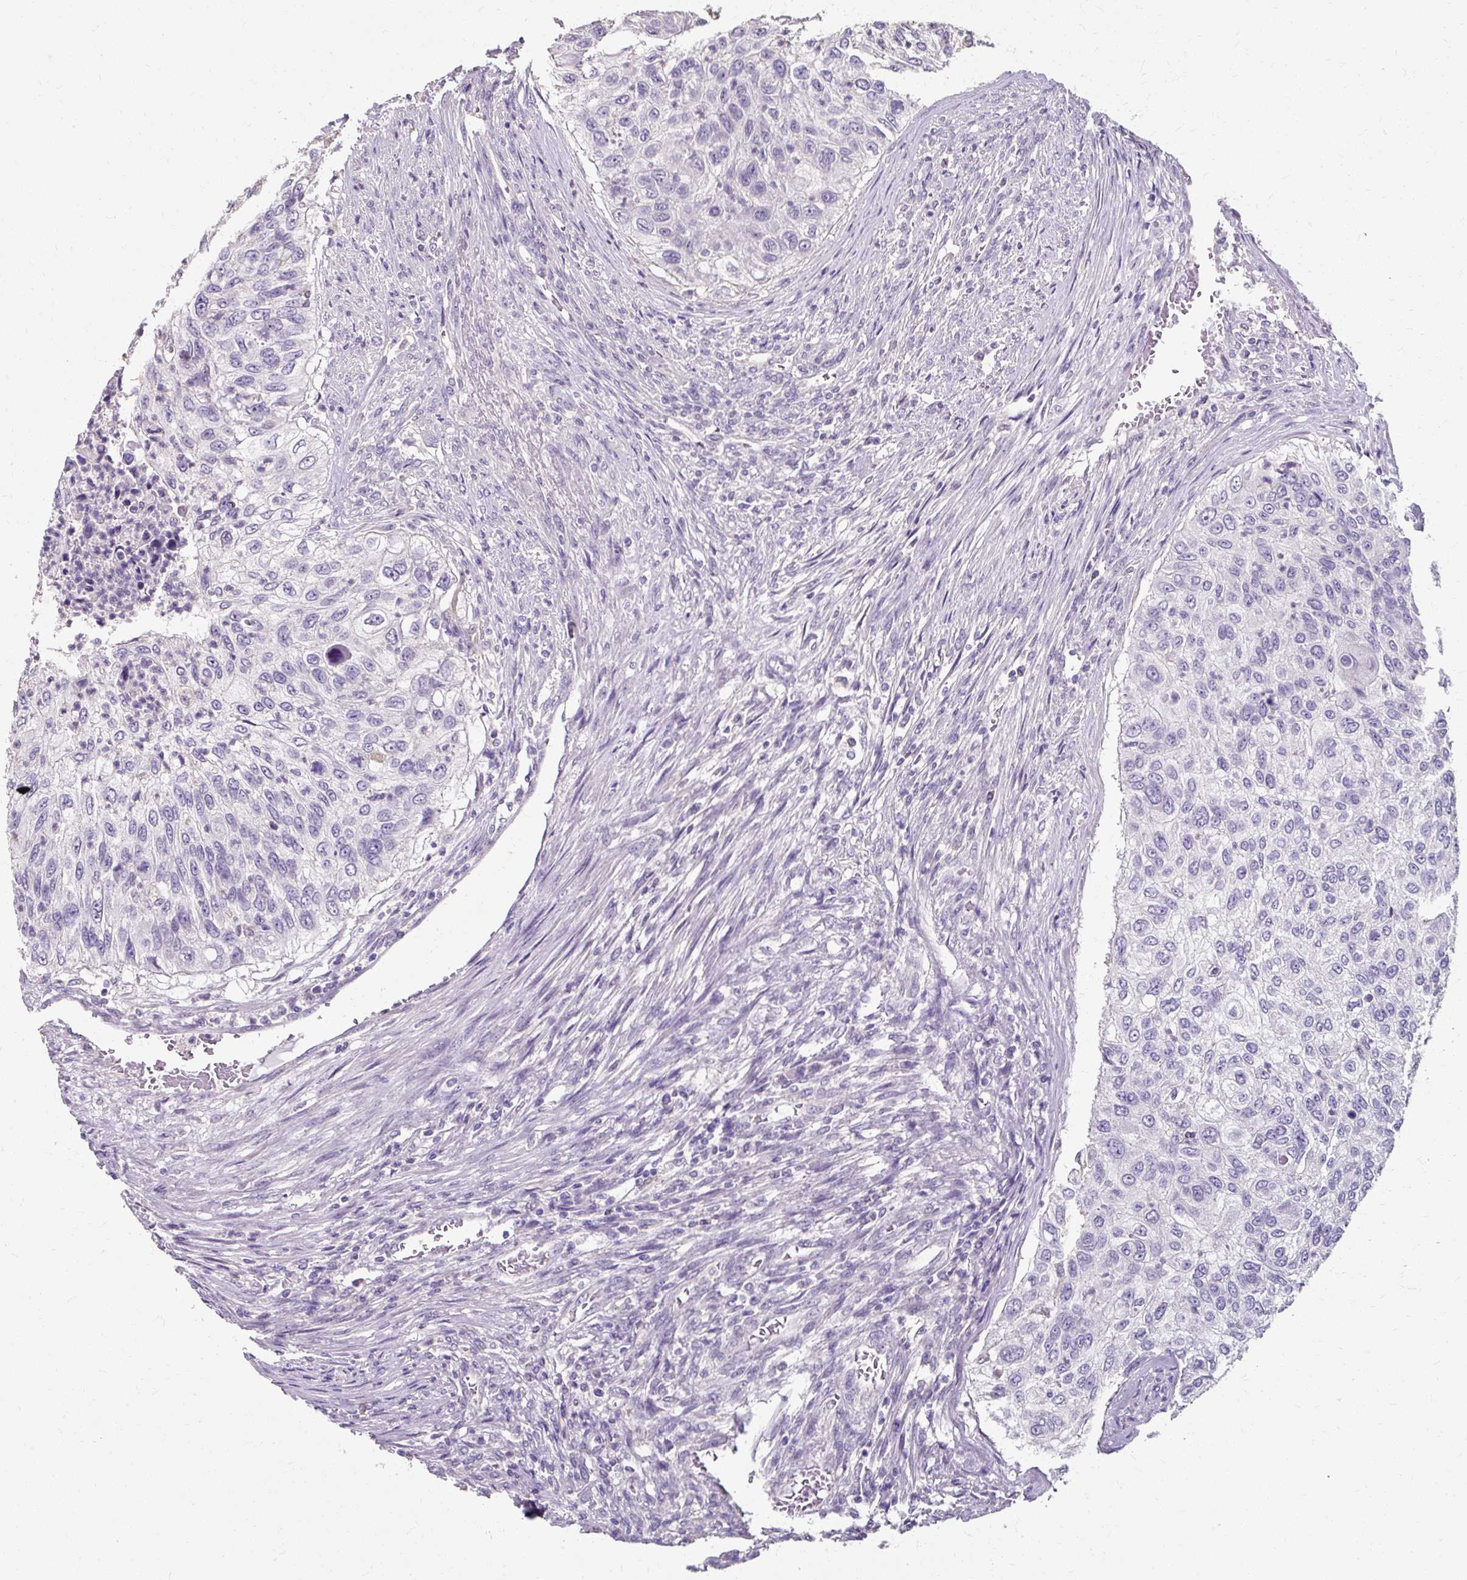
{"staining": {"intensity": "negative", "quantity": "none", "location": "none"}, "tissue": "urothelial cancer", "cell_type": "Tumor cells", "image_type": "cancer", "snomed": [{"axis": "morphology", "description": "Urothelial carcinoma, High grade"}, {"axis": "topography", "description": "Urinary bladder"}], "caption": "An IHC histopathology image of high-grade urothelial carcinoma is shown. There is no staining in tumor cells of high-grade urothelial carcinoma.", "gene": "KLHL24", "patient": {"sex": "female", "age": 60}}